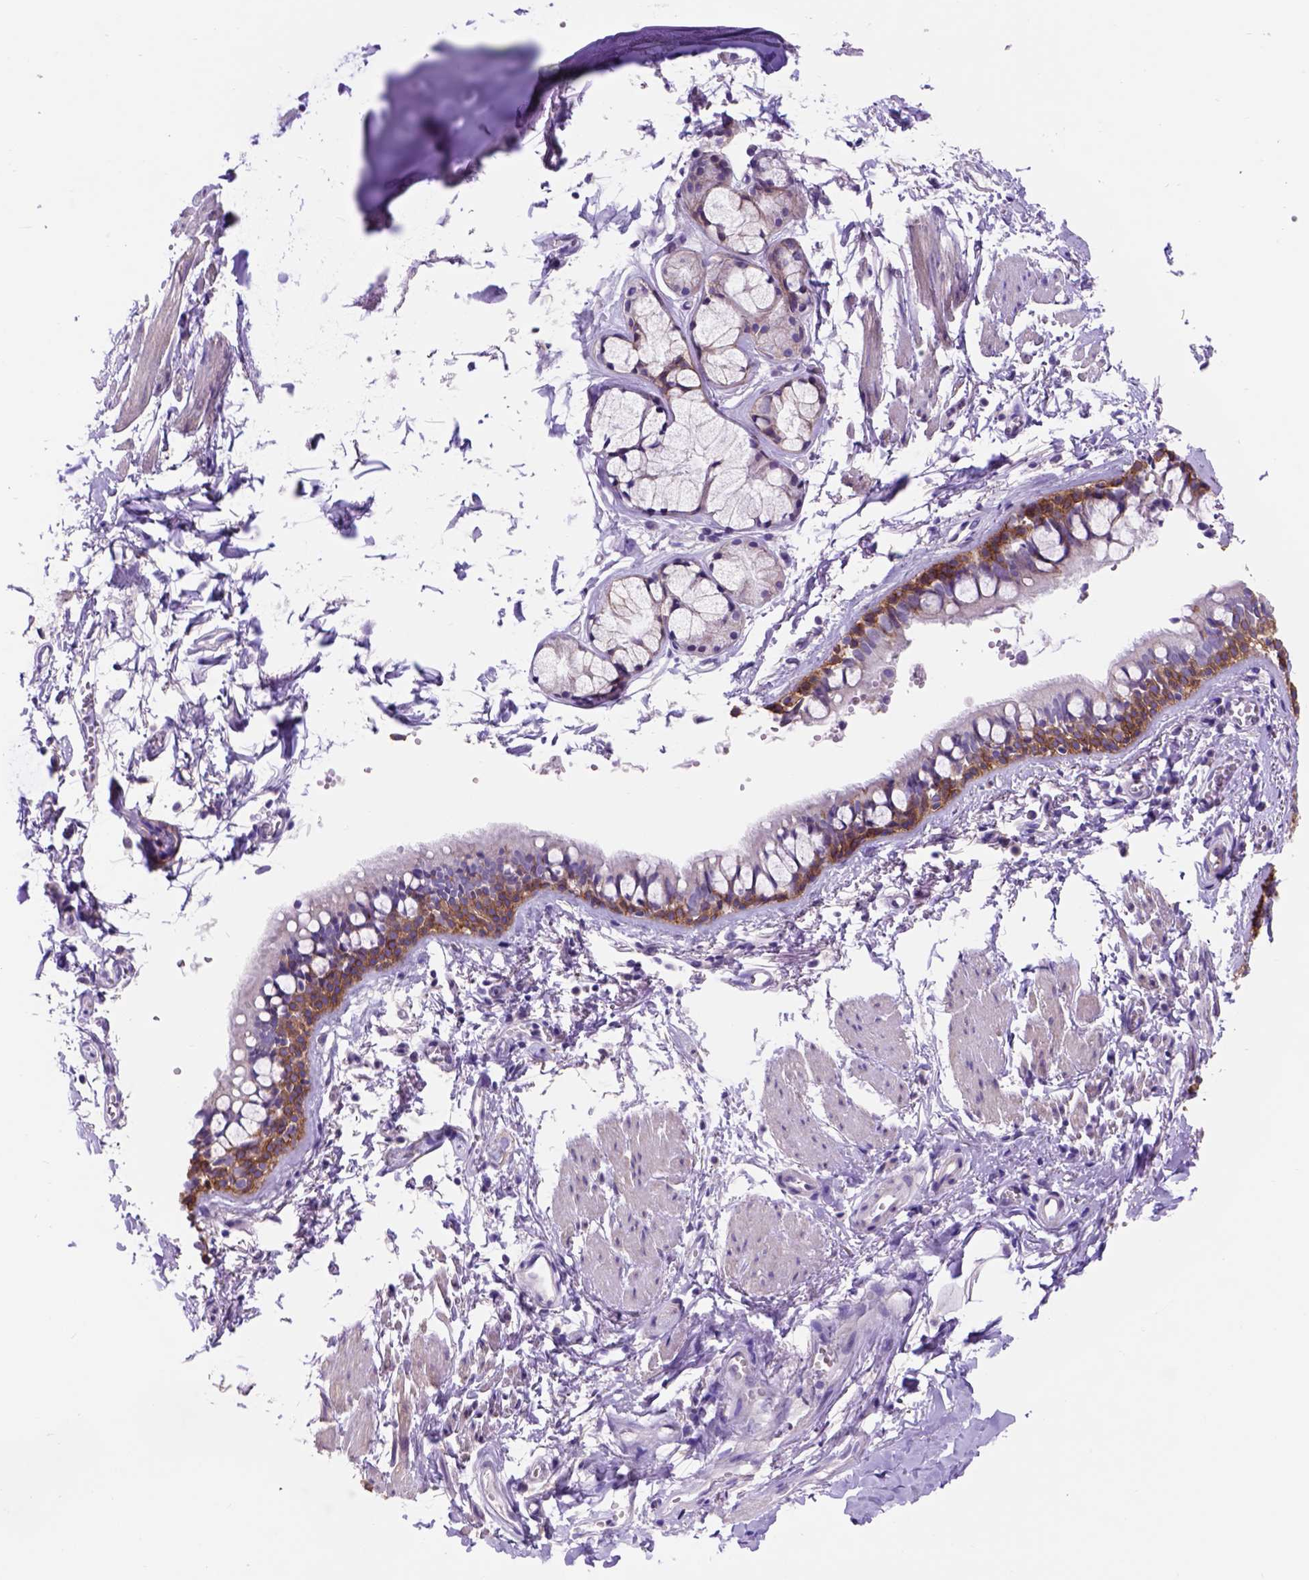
{"staining": {"intensity": "moderate", "quantity": "25%-75%", "location": "cytoplasmic/membranous"}, "tissue": "bronchus", "cell_type": "Respiratory epithelial cells", "image_type": "normal", "snomed": [{"axis": "morphology", "description": "Normal tissue, NOS"}, {"axis": "topography", "description": "Bronchus"}], "caption": "A high-resolution micrograph shows IHC staining of normal bronchus, which shows moderate cytoplasmic/membranous positivity in about 25%-75% of respiratory epithelial cells.", "gene": "EGFR", "patient": {"sex": "female", "age": 59}}